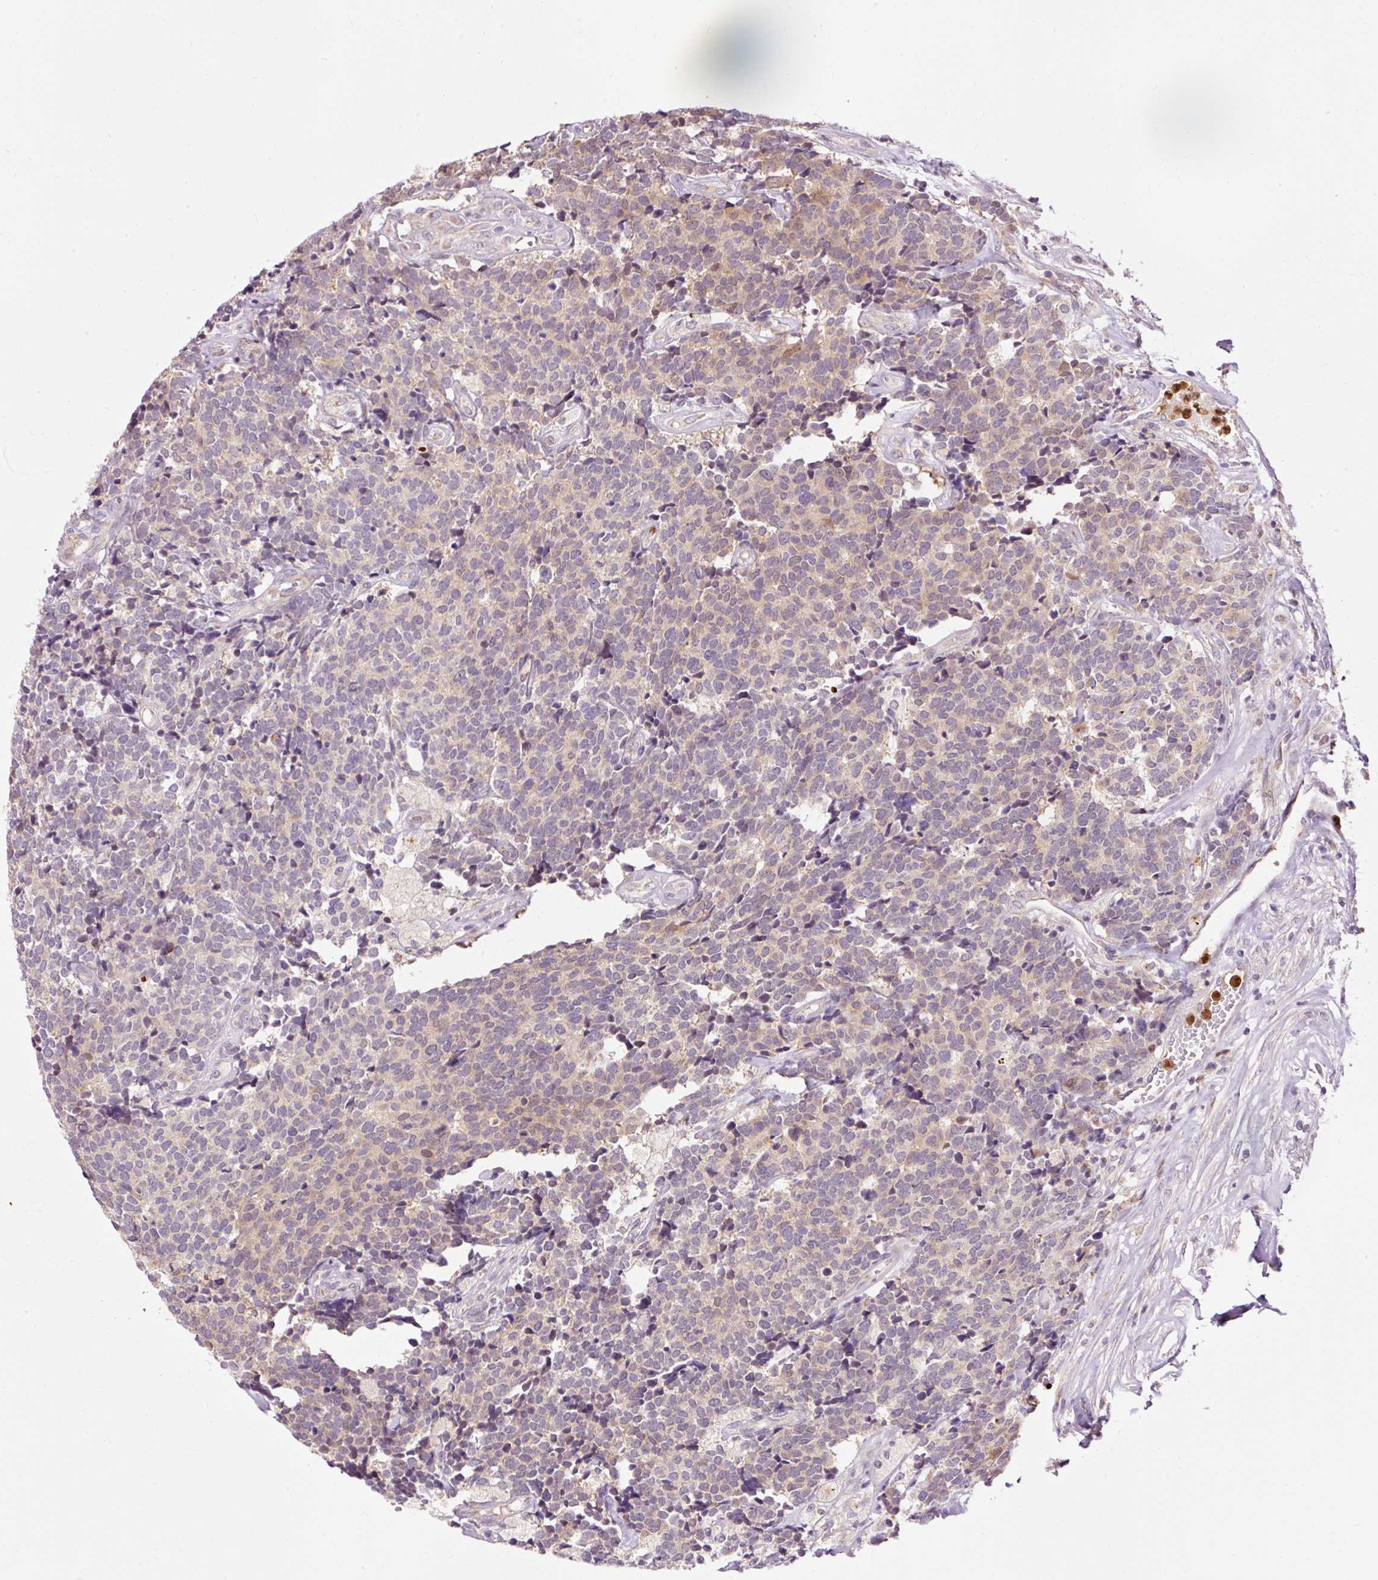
{"staining": {"intensity": "weak", "quantity": "25%-75%", "location": "cytoplasmic/membranous"}, "tissue": "carcinoid", "cell_type": "Tumor cells", "image_type": "cancer", "snomed": [{"axis": "morphology", "description": "Carcinoid, malignant, NOS"}, {"axis": "topography", "description": "Skin"}], "caption": "Malignant carcinoid stained with immunohistochemistry (IHC) exhibits weak cytoplasmic/membranous positivity in approximately 25%-75% of tumor cells.", "gene": "PRDX5", "patient": {"sex": "female", "age": 79}}